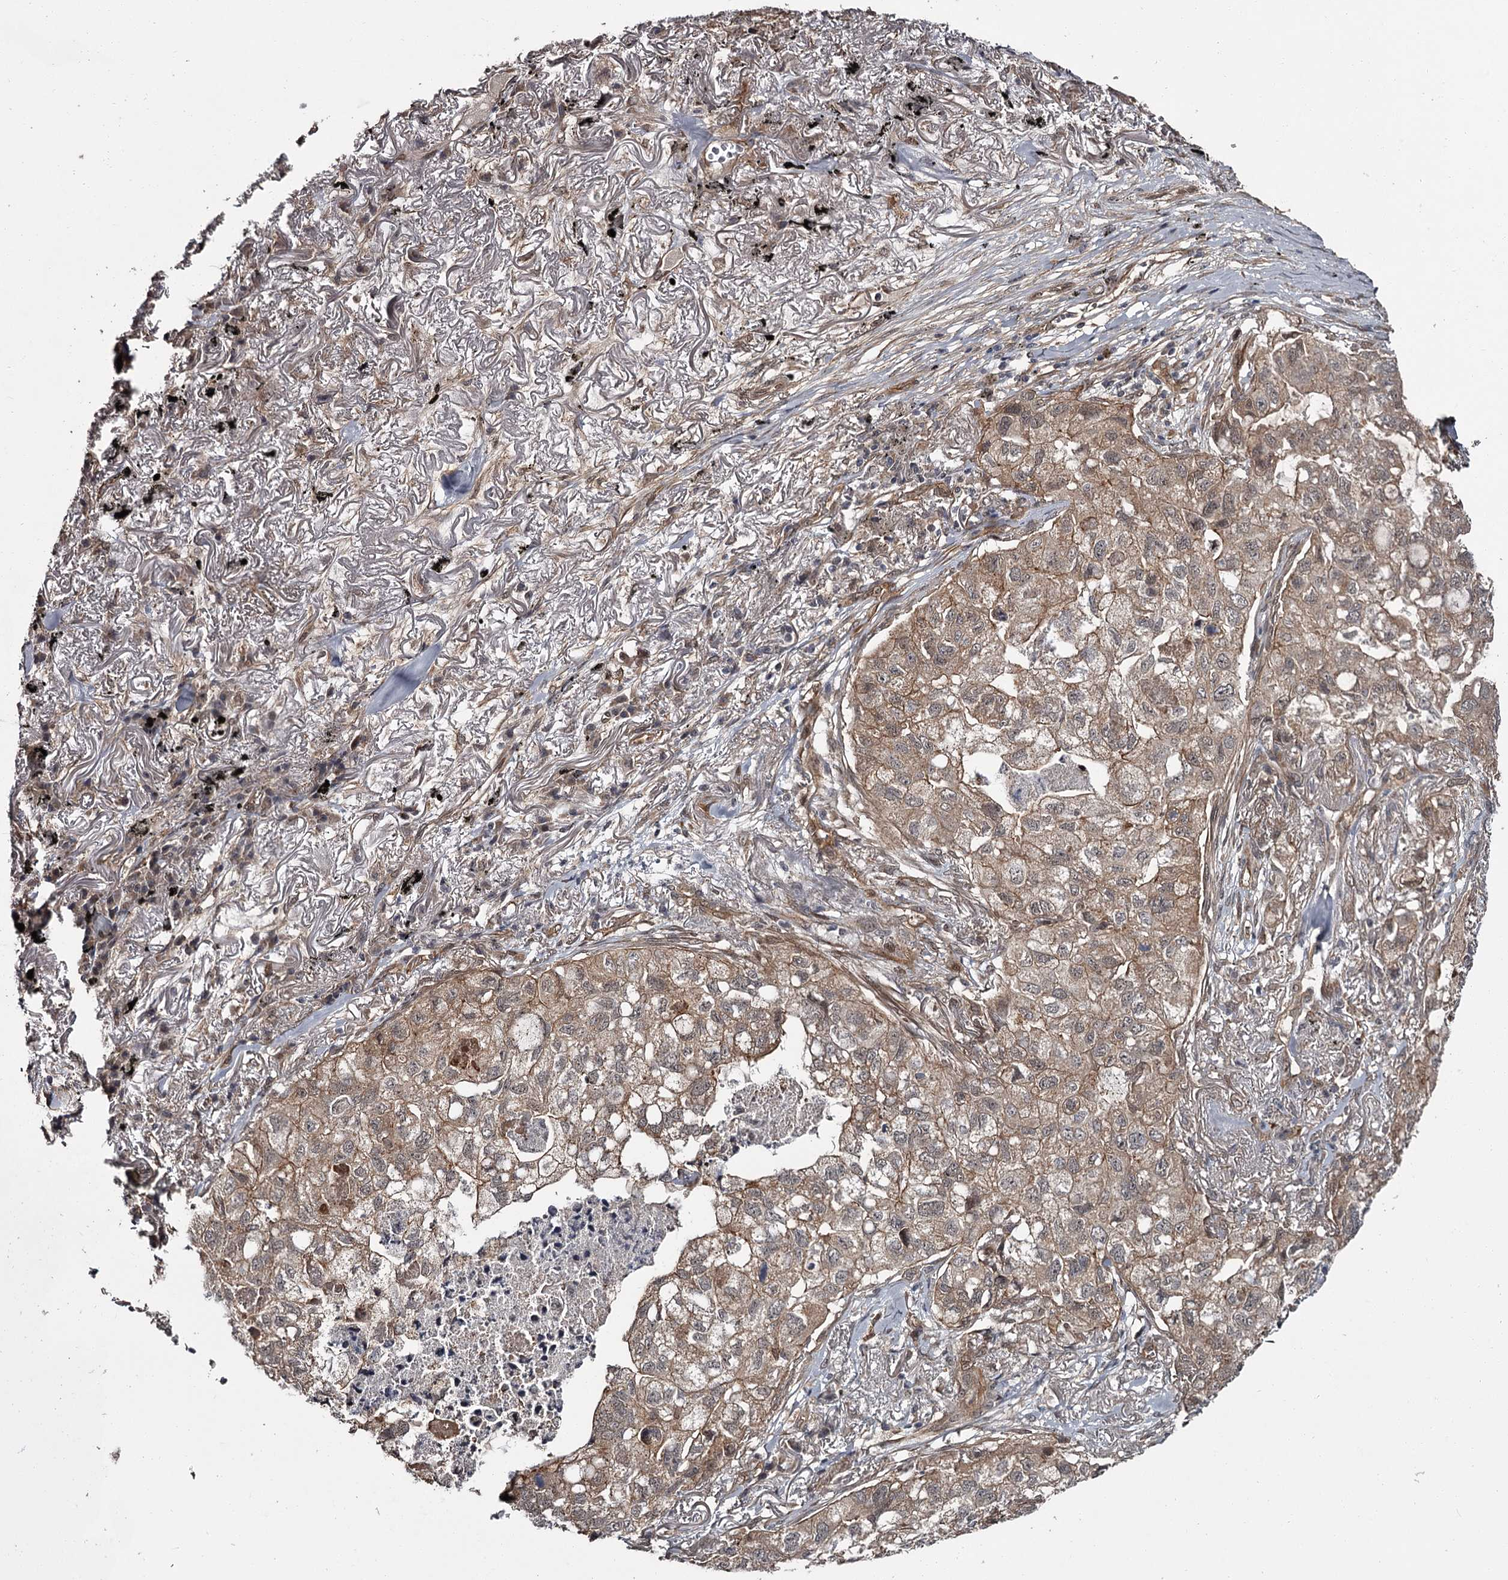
{"staining": {"intensity": "weak", "quantity": ">75%", "location": "cytoplasmic/membranous"}, "tissue": "lung cancer", "cell_type": "Tumor cells", "image_type": "cancer", "snomed": [{"axis": "morphology", "description": "Adenocarcinoma, NOS"}, {"axis": "topography", "description": "Lung"}], "caption": "An immunohistochemistry micrograph of tumor tissue is shown. Protein staining in brown highlights weak cytoplasmic/membranous positivity in lung cancer within tumor cells.", "gene": "CDC42EP2", "patient": {"sex": "male", "age": 65}}